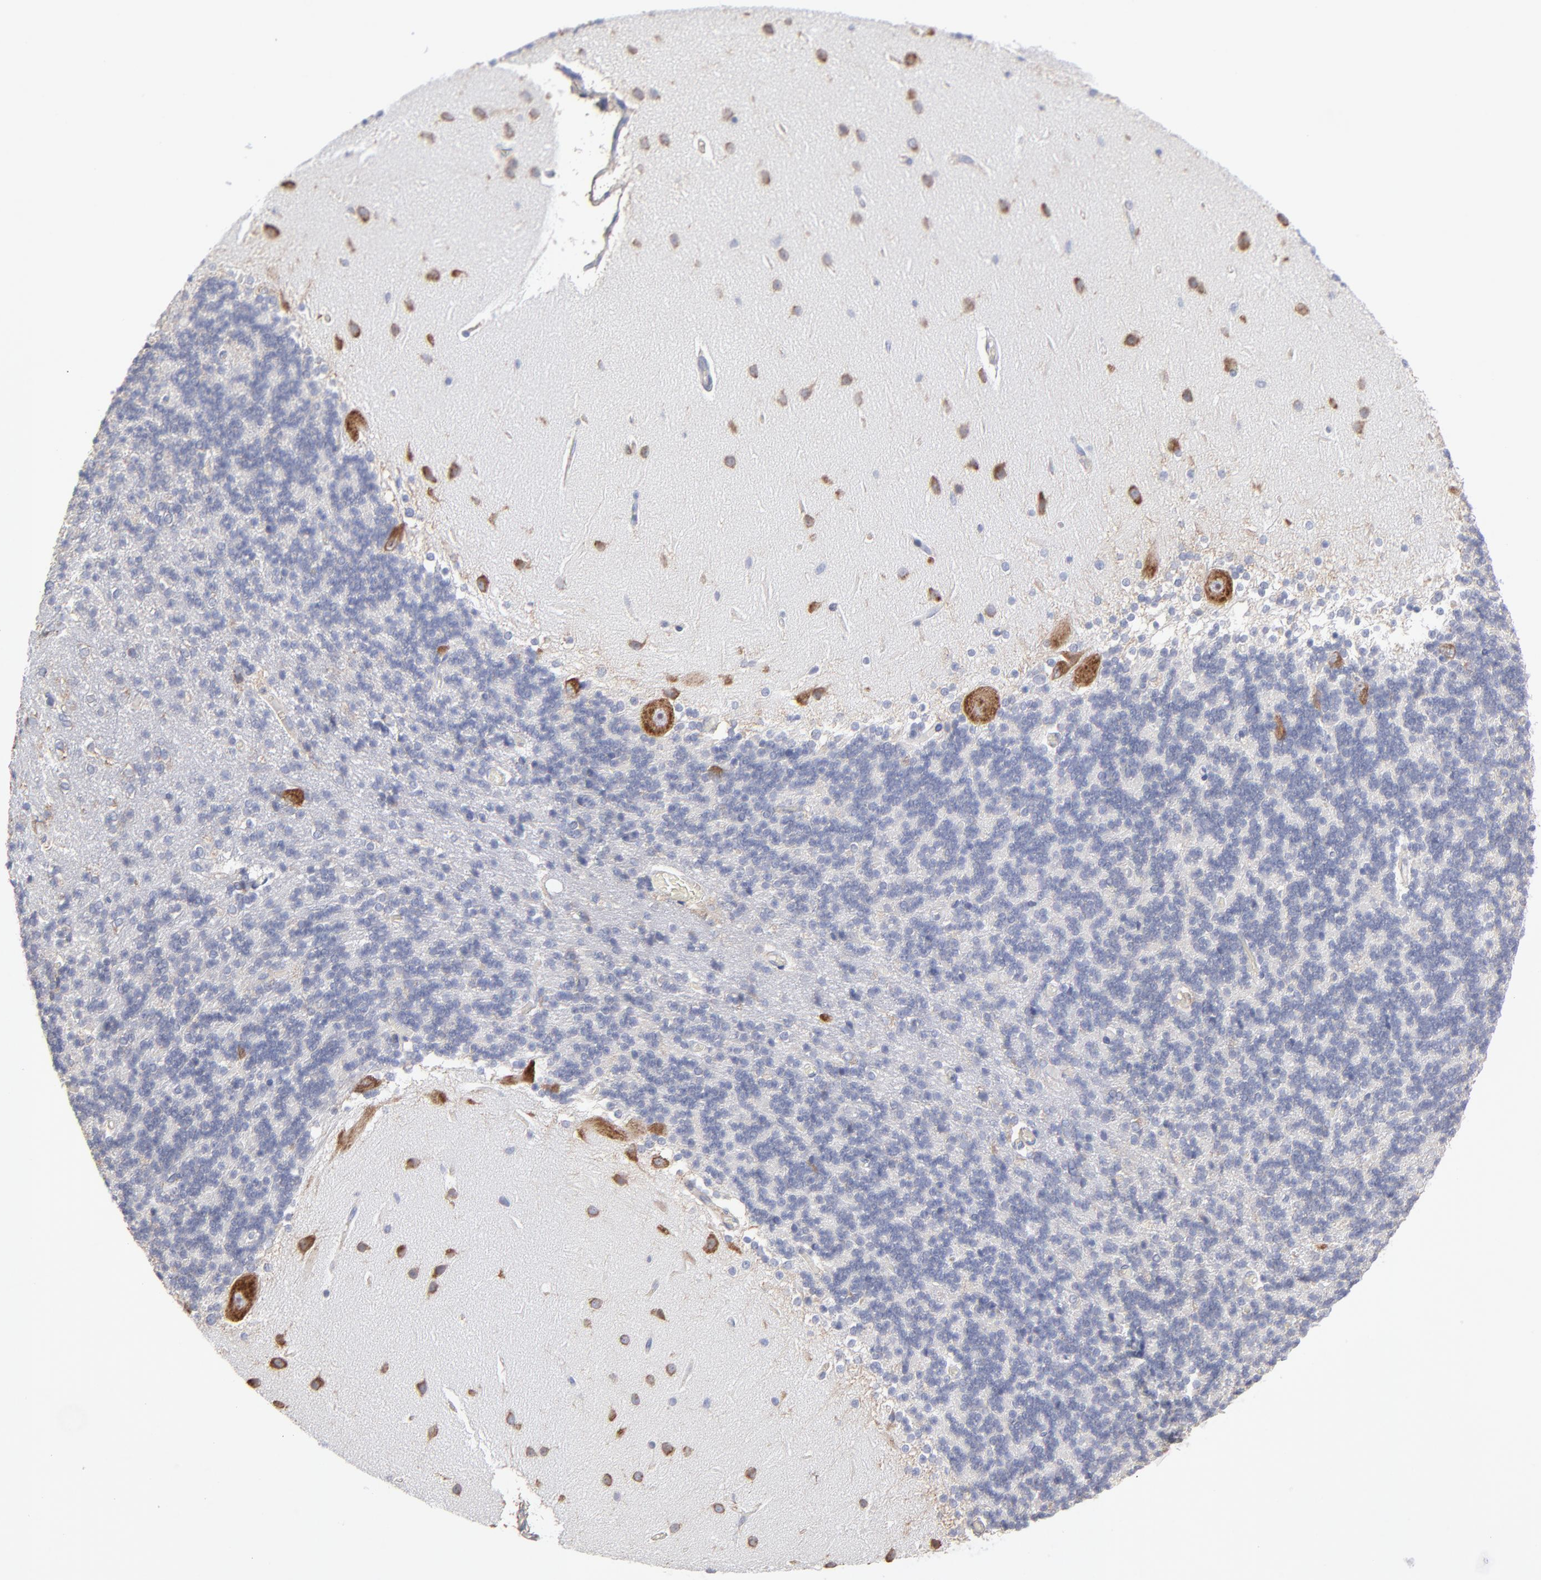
{"staining": {"intensity": "negative", "quantity": "none", "location": "none"}, "tissue": "cerebellum", "cell_type": "Cells in granular layer", "image_type": "normal", "snomed": [{"axis": "morphology", "description": "Normal tissue, NOS"}, {"axis": "topography", "description": "Cerebellum"}], "caption": "The micrograph displays no significant positivity in cells in granular layer of cerebellum.", "gene": "RPL3", "patient": {"sex": "female", "age": 54}}